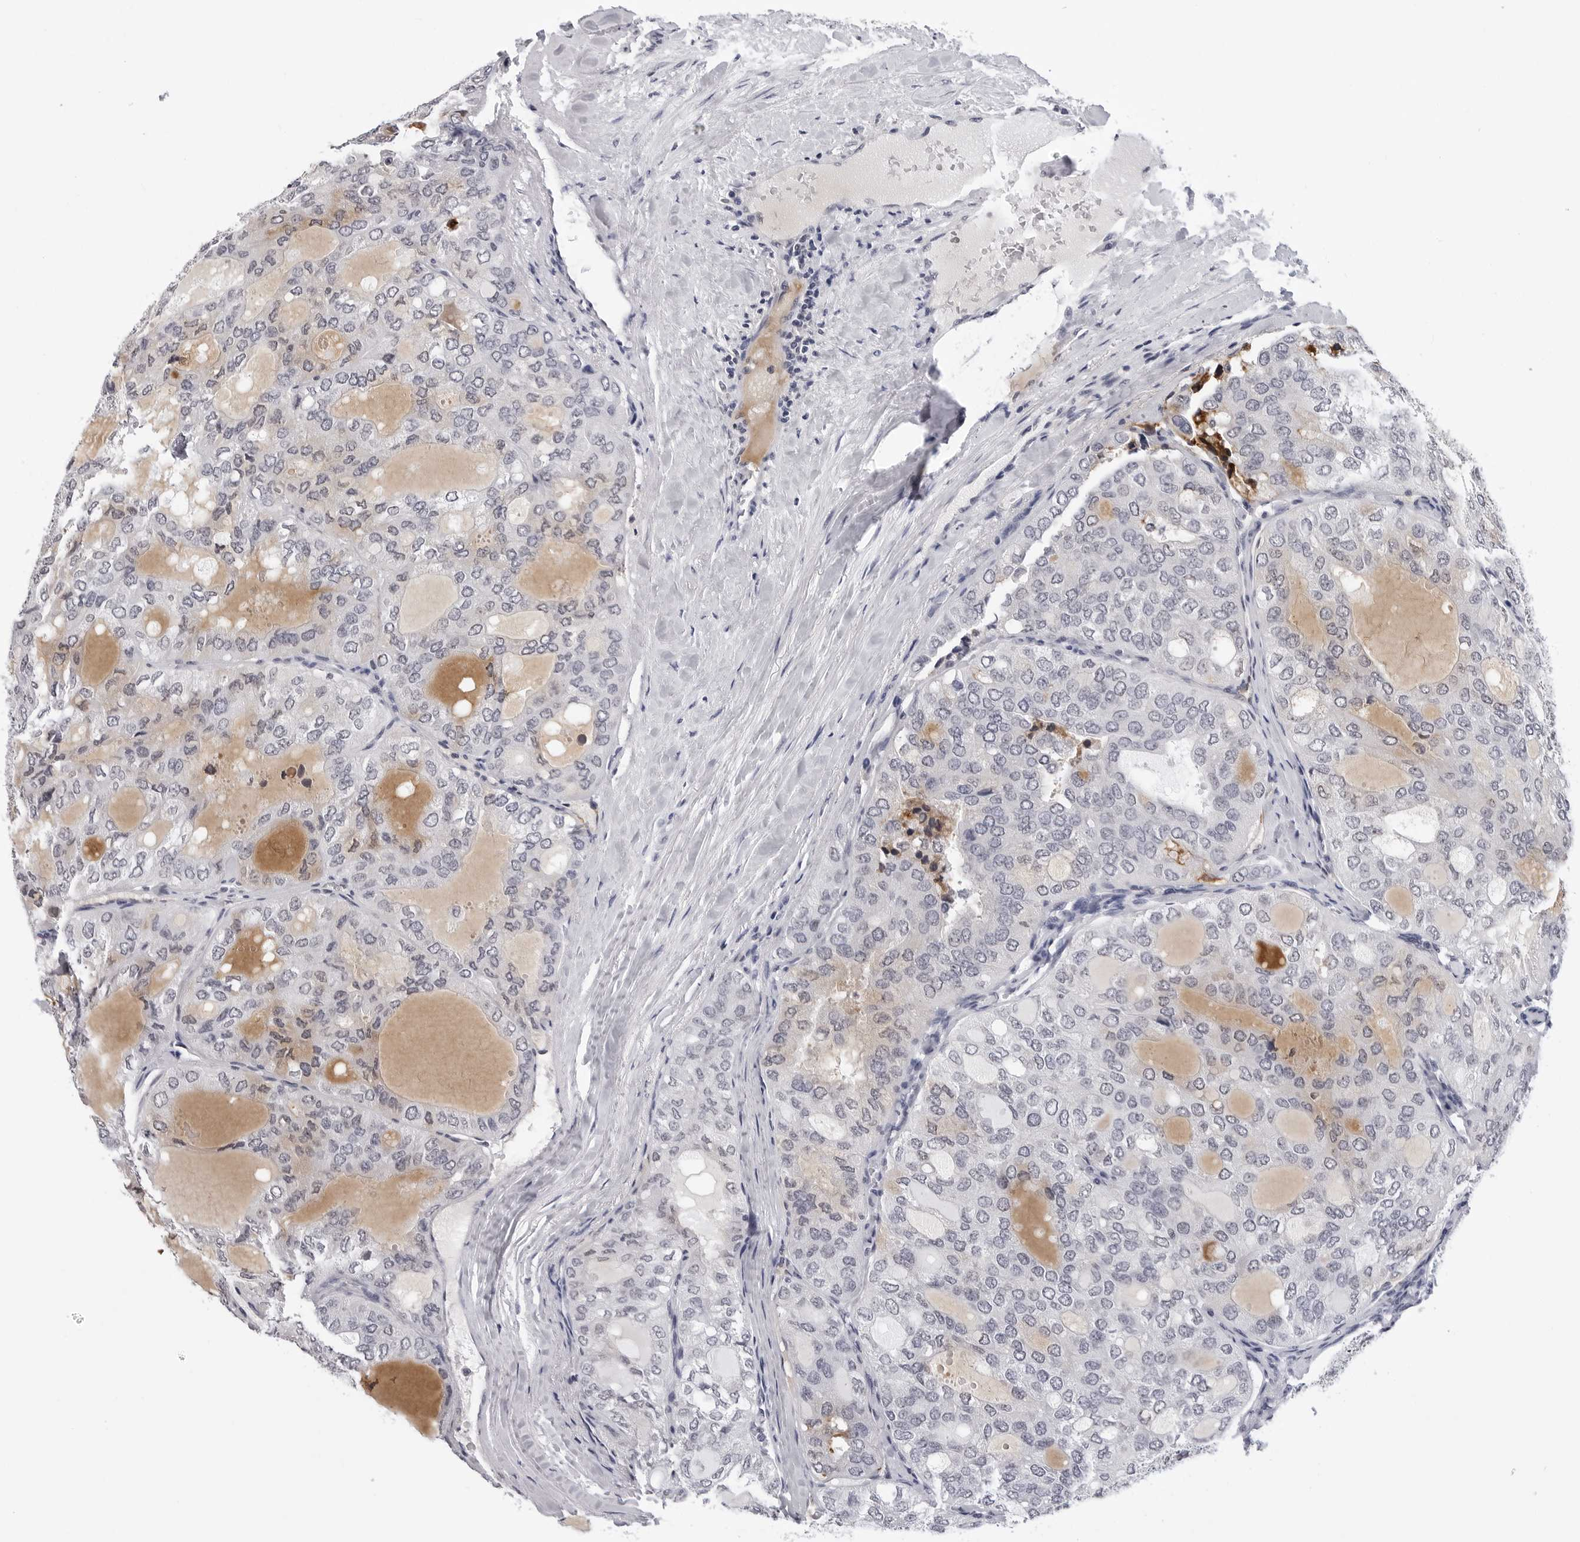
{"staining": {"intensity": "negative", "quantity": "none", "location": "none"}, "tissue": "thyroid cancer", "cell_type": "Tumor cells", "image_type": "cancer", "snomed": [{"axis": "morphology", "description": "Follicular adenoma carcinoma, NOS"}, {"axis": "topography", "description": "Thyroid gland"}], "caption": "Histopathology image shows no protein expression in tumor cells of thyroid cancer (follicular adenoma carcinoma) tissue. Brightfield microscopy of immunohistochemistry (IHC) stained with DAB (3,3'-diaminobenzidine) (brown) and hematoxylin (blue), captured at high magnification.", "gene": "GNL2", "patient": {"sex": "male", "age": 75}}